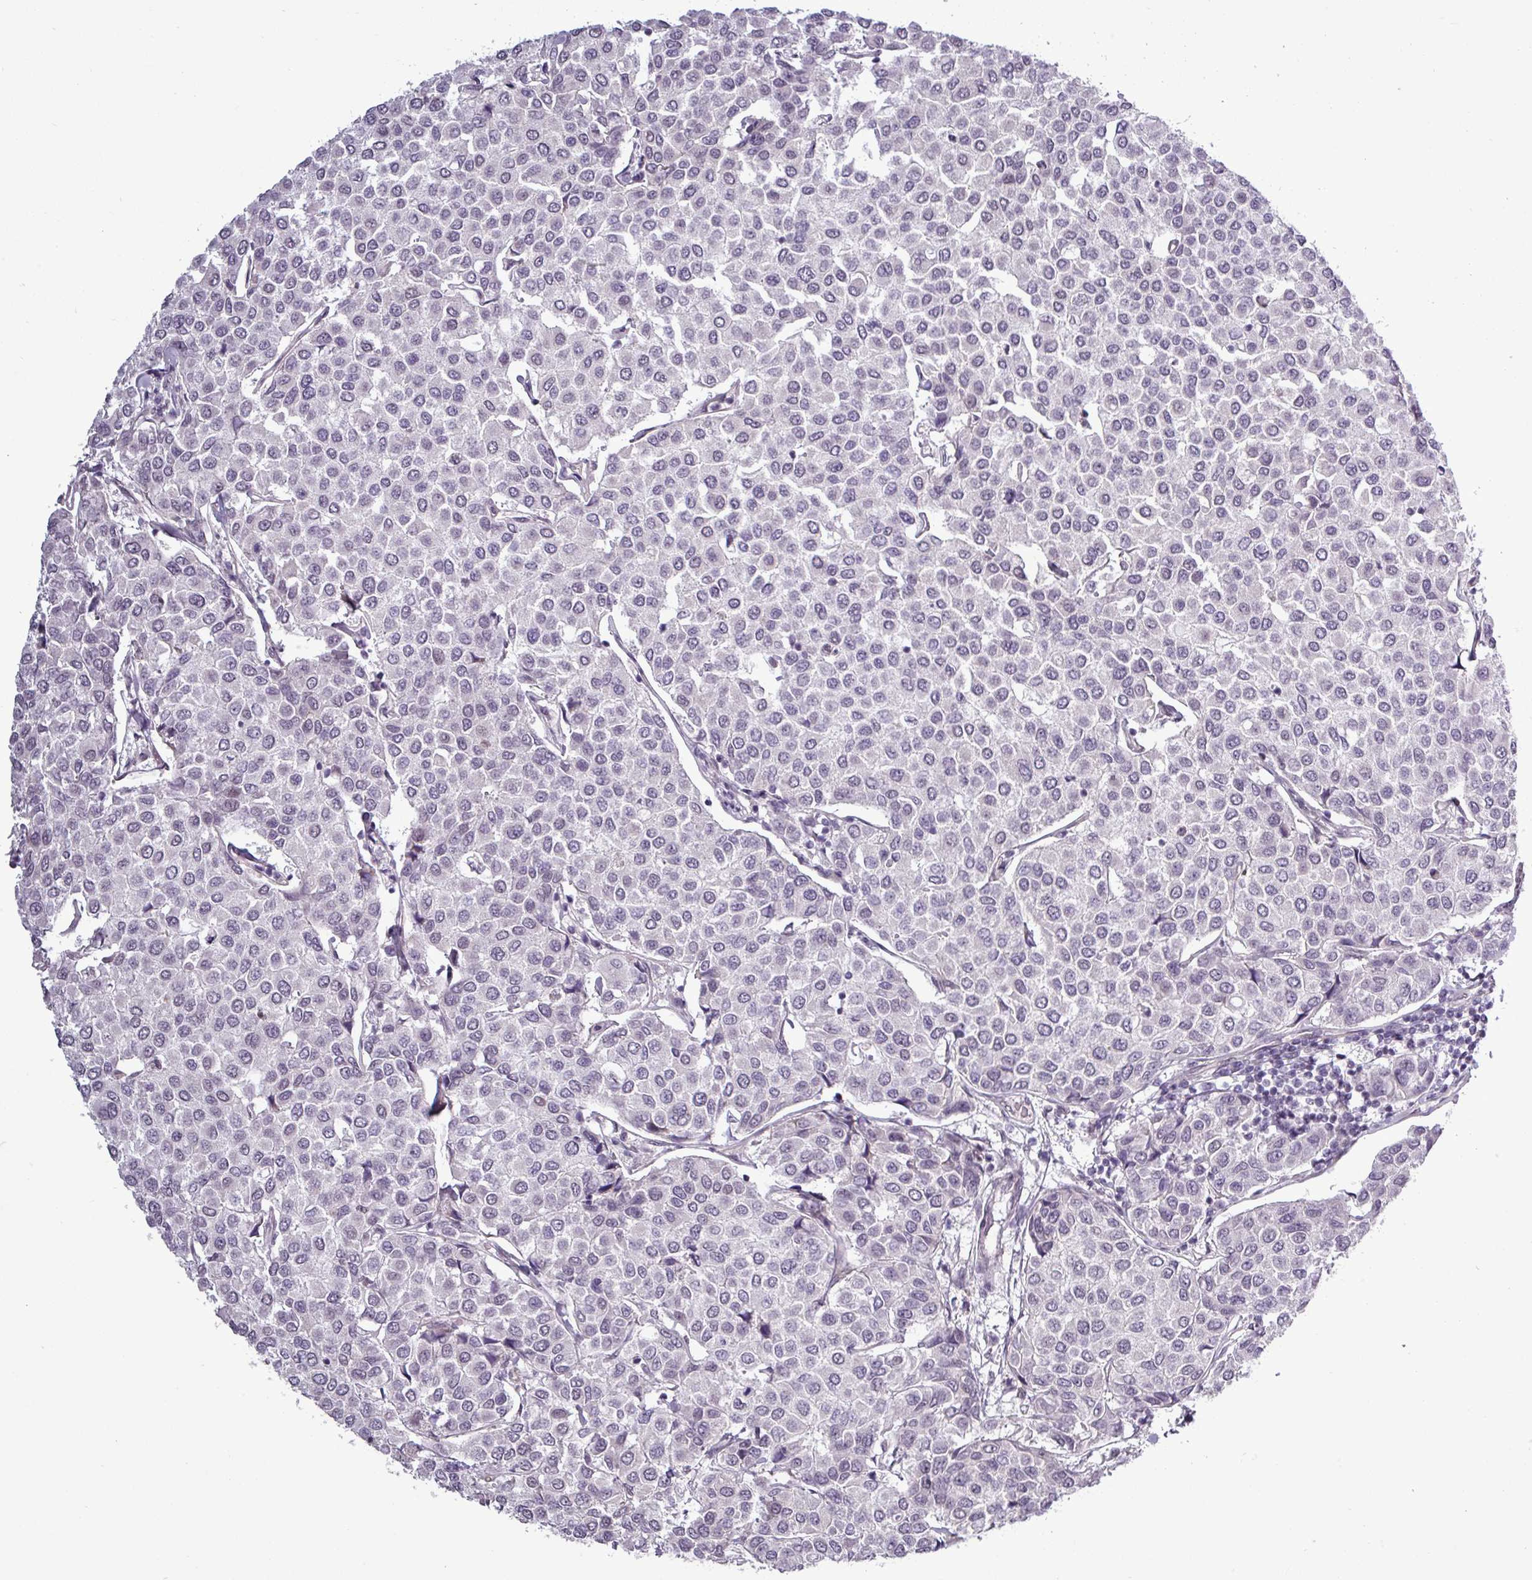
{"staining": {"intensity": "negative", "quantity": "none", "location": "none"}, "tissue": "breast cancer", "cell_type": "Tumor cells", "image_type": "cancer", "snomed": [{"axis": "morphology", "description": "Duct carcinoma"}, {"axis": "topography", "description": "Breast"}], "caption": "Immunohistochemistry of breast cancer shows no expression in tumor cells.", "gene": "GPT2", "patient": {"sex": "female", "age": 55}}